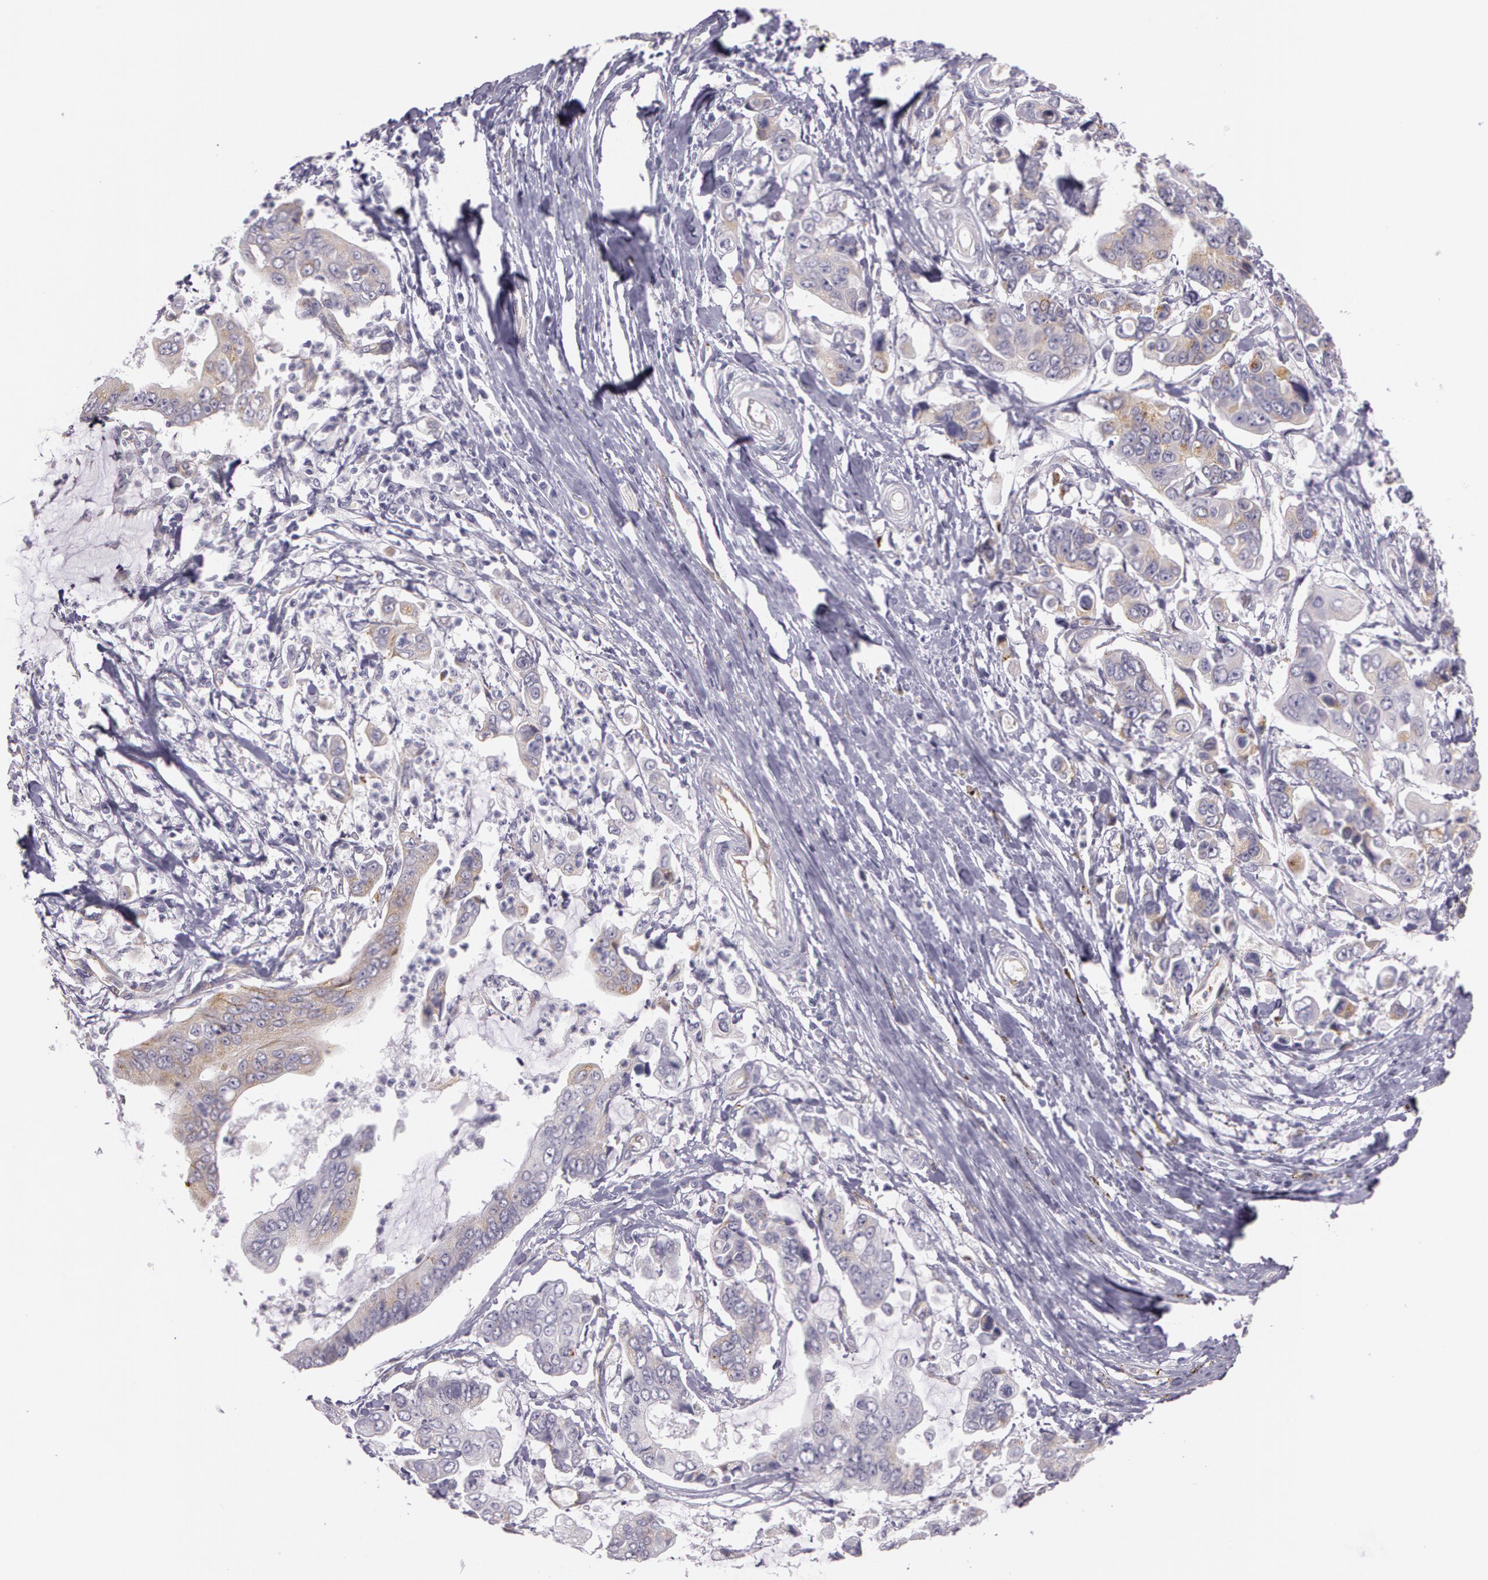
{"staining": {"intensity": "weak", "quantity": "25%-75%", "location": "cytoplasmic/membranous"}, "tissue": "stomach cancer", "cell_type": "Tumor cells", "image_type": "cancer", "snomed": [{"axis": "morphology", "description": "Adenocarcinoma, NOS"}, {"axis": "topography", "description": "Stomach, upper"}], "caption": "This is a histology image of IHC staining of stomach cancer, which shows weak positivity in the cytoplasmic/membranous of tumor cells.", "gene": "APP", "patient": {"sex": "male", "age": 80}}